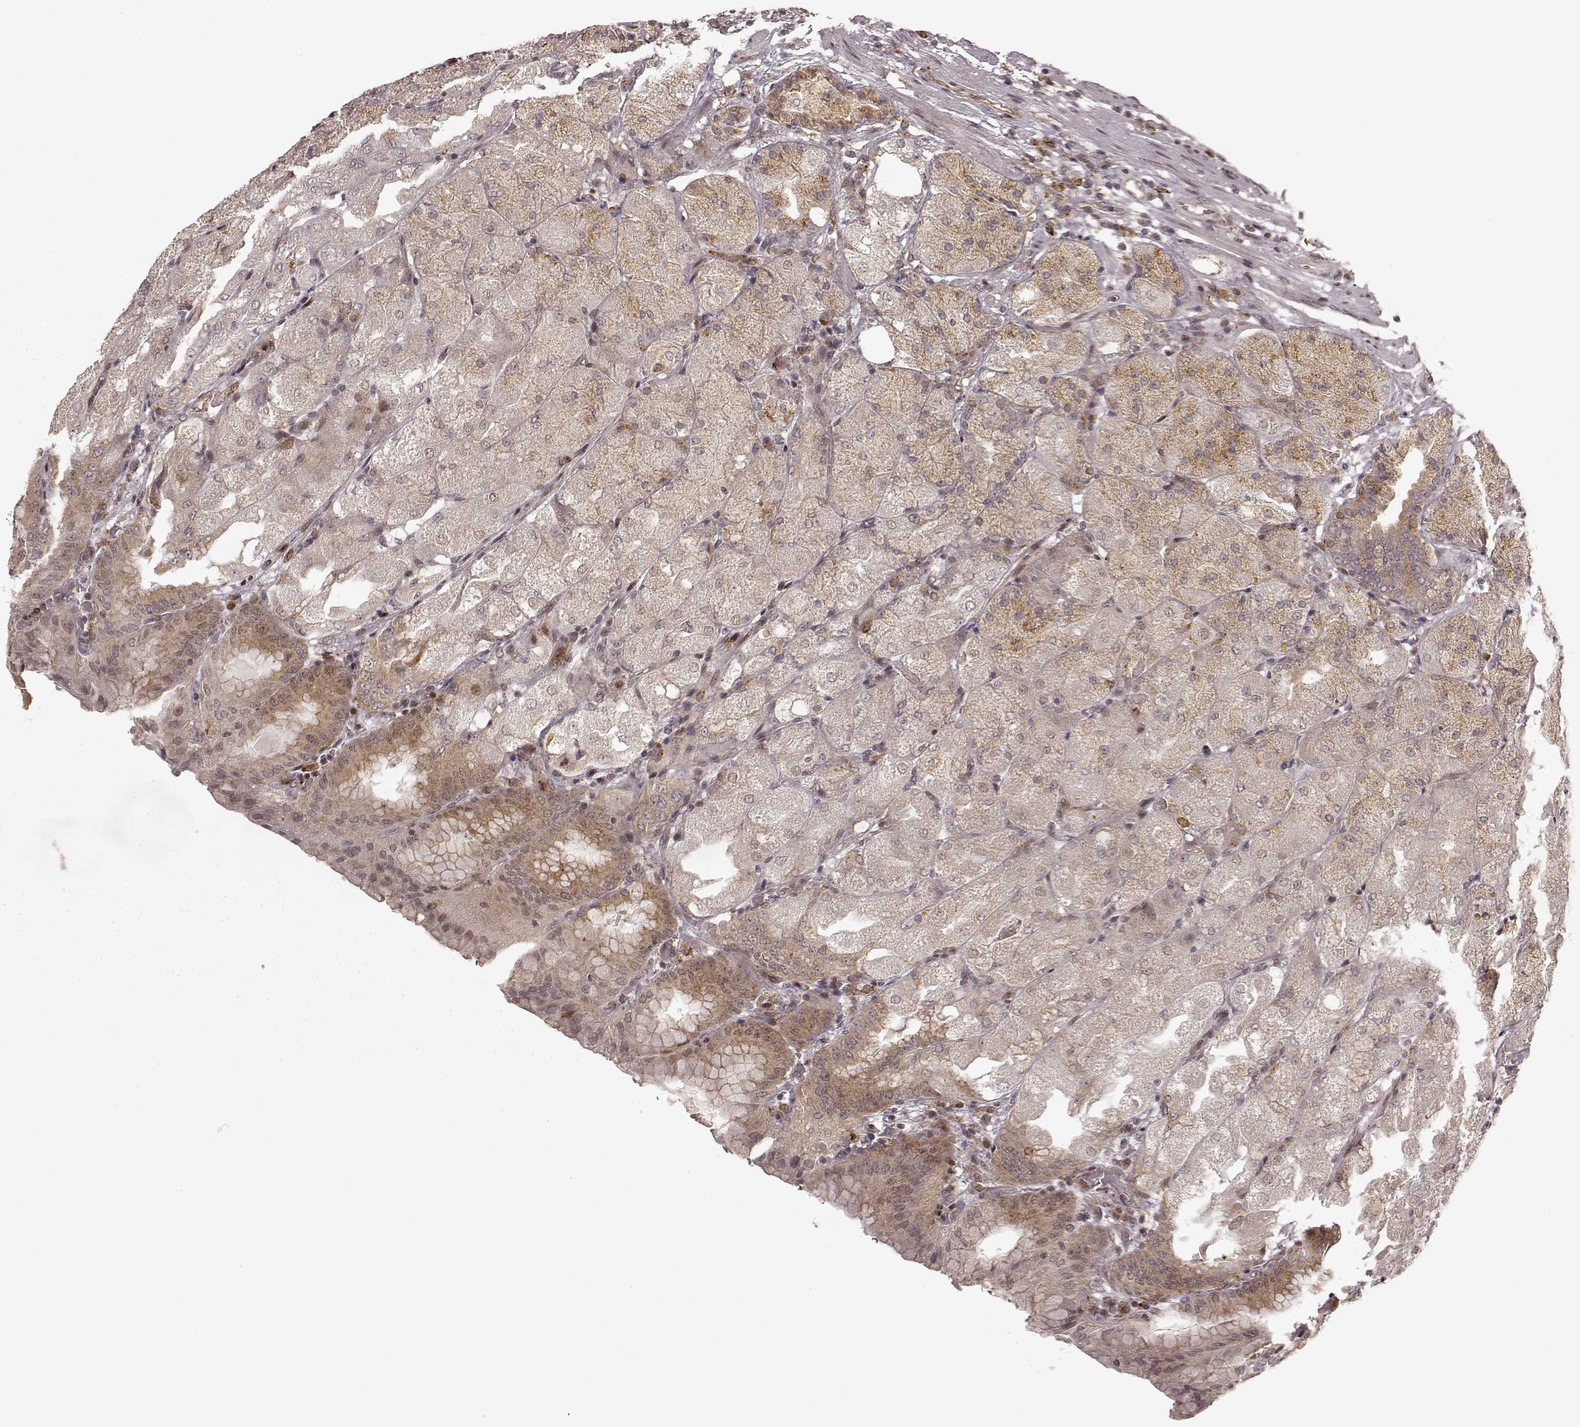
{"staining": {"intensity": "weak", "quantity": "25%-75%", "location": "cytoplasmic/membranous"}, "tissue": "stomach", "cell_type": "Glandular cells", "image_type": "normal", "snomed": [{"axis": "morphology", "description": "Normal tissue, NOS"}, {"axis": "topography", "description": "Stomach, upper"}, {"axis": "topography", "description": "Stomach"}, {"axis": "topography", "description": "Stomach, lower"}], "caption": "Immunohistochemical staining of unremarkable human stomach reveals 25%-75% levels of weak cytoplasmic/membranous protein staining in approximately 25%-75% of glandular cells. (Brightfield microscopy of DAB IHC at high magnification).", "gene": "SLC12A9", "patient": {"sex": "male", "age": 62}}